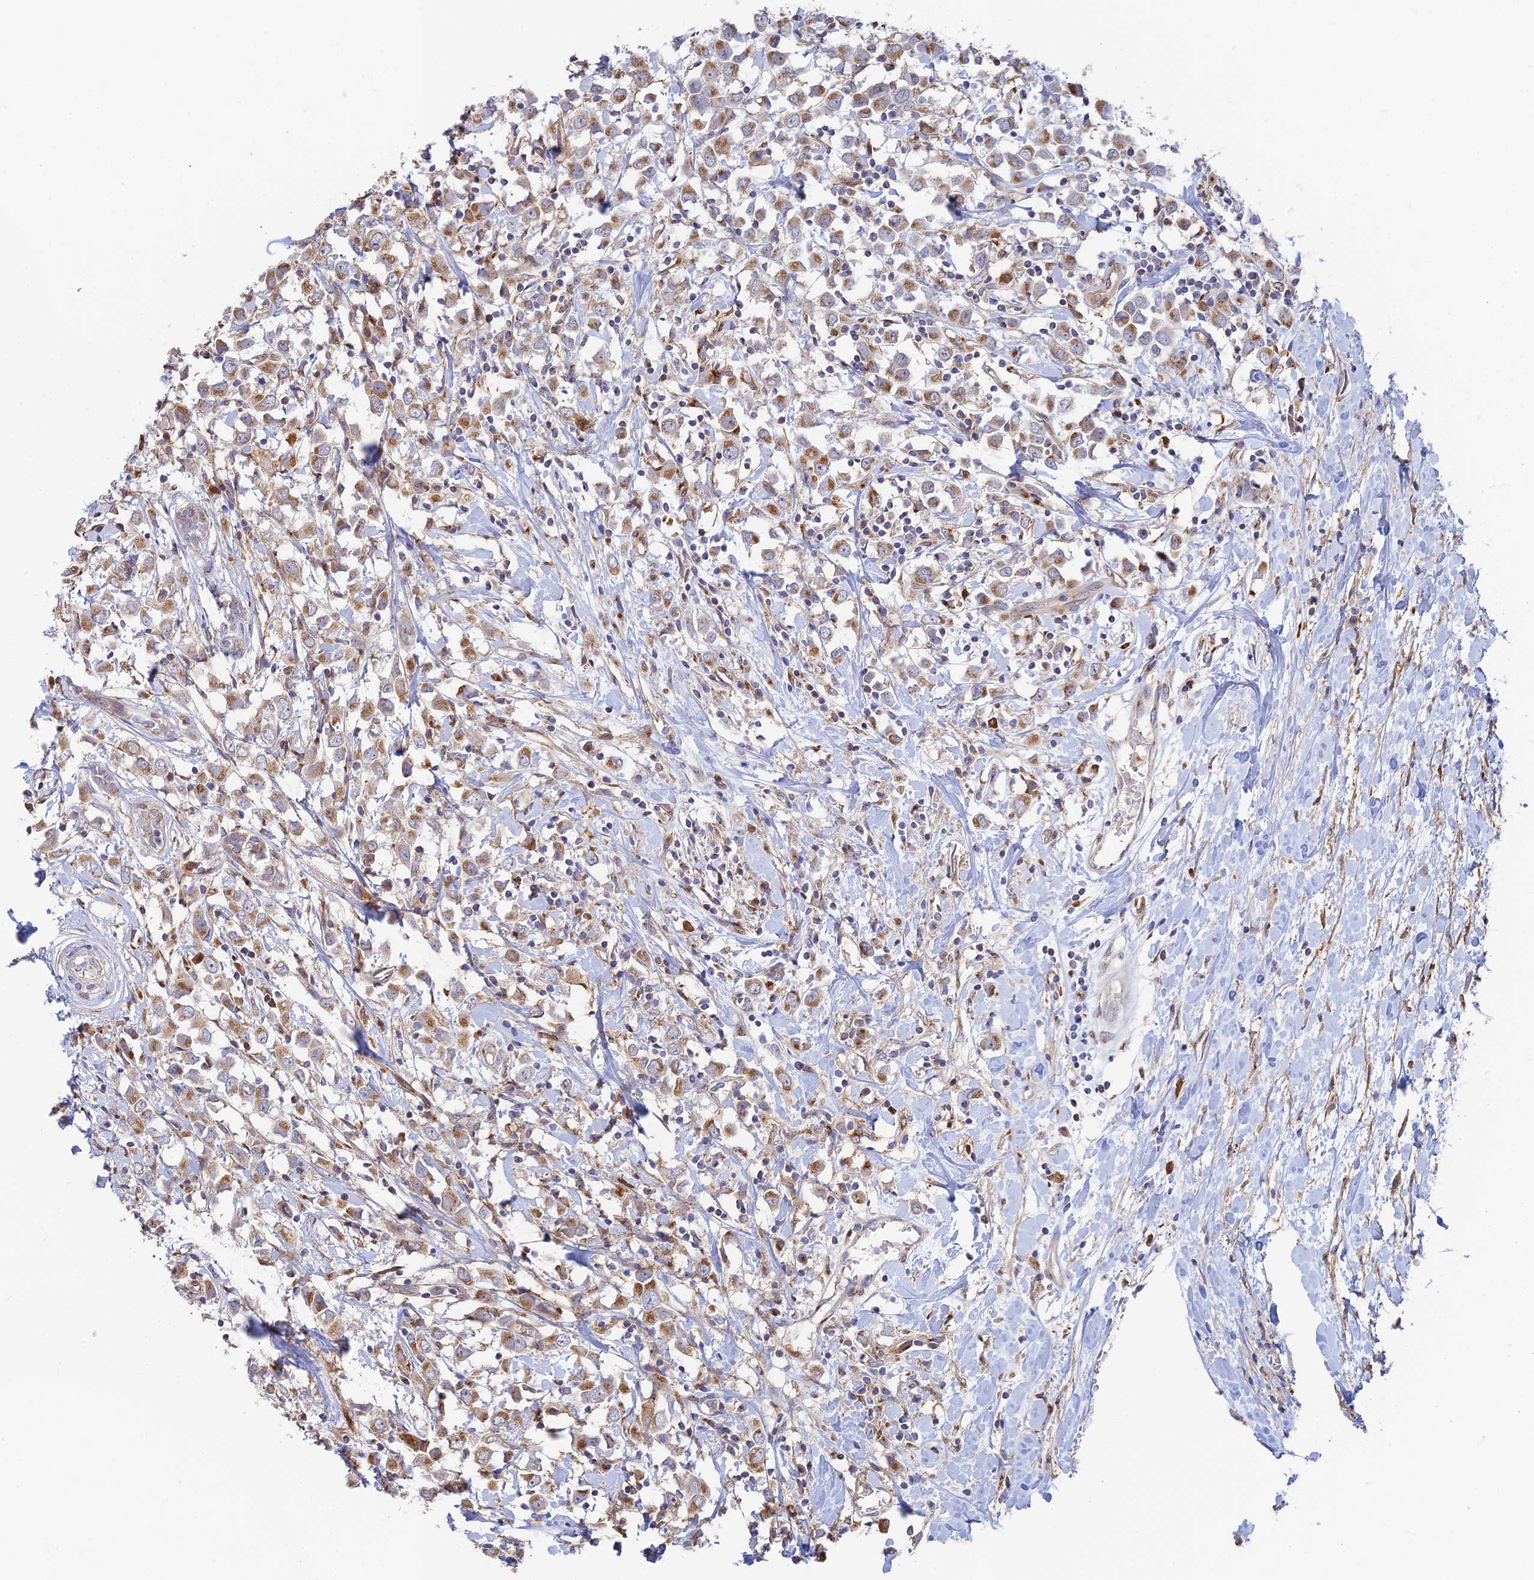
{"staining": {"intensity": "moderate", "quantity": ">75%", "location": "cytoplasmic/membranous"}, "tissue": "breast cancer", "cell_type": "Tumor cells", "image_type": "cancer", "snomed": [{"axis": "morphology", "description": "Duct carcinoma"}, {"axis": "topography", "description": "Breast"}], "caption": "An immunohistochemistry histopathology image of tumor tissue is shown. Protein staining in brown shows moderate cytoplasmic/membranous positivity in breast cancer (intraductal carcinoma) within tumor cells. (DAB = brown stain, brightfield microscopy at high magnification).", "gene": "HS2ST1", "patient": {"sex": "female", "age": 61}}